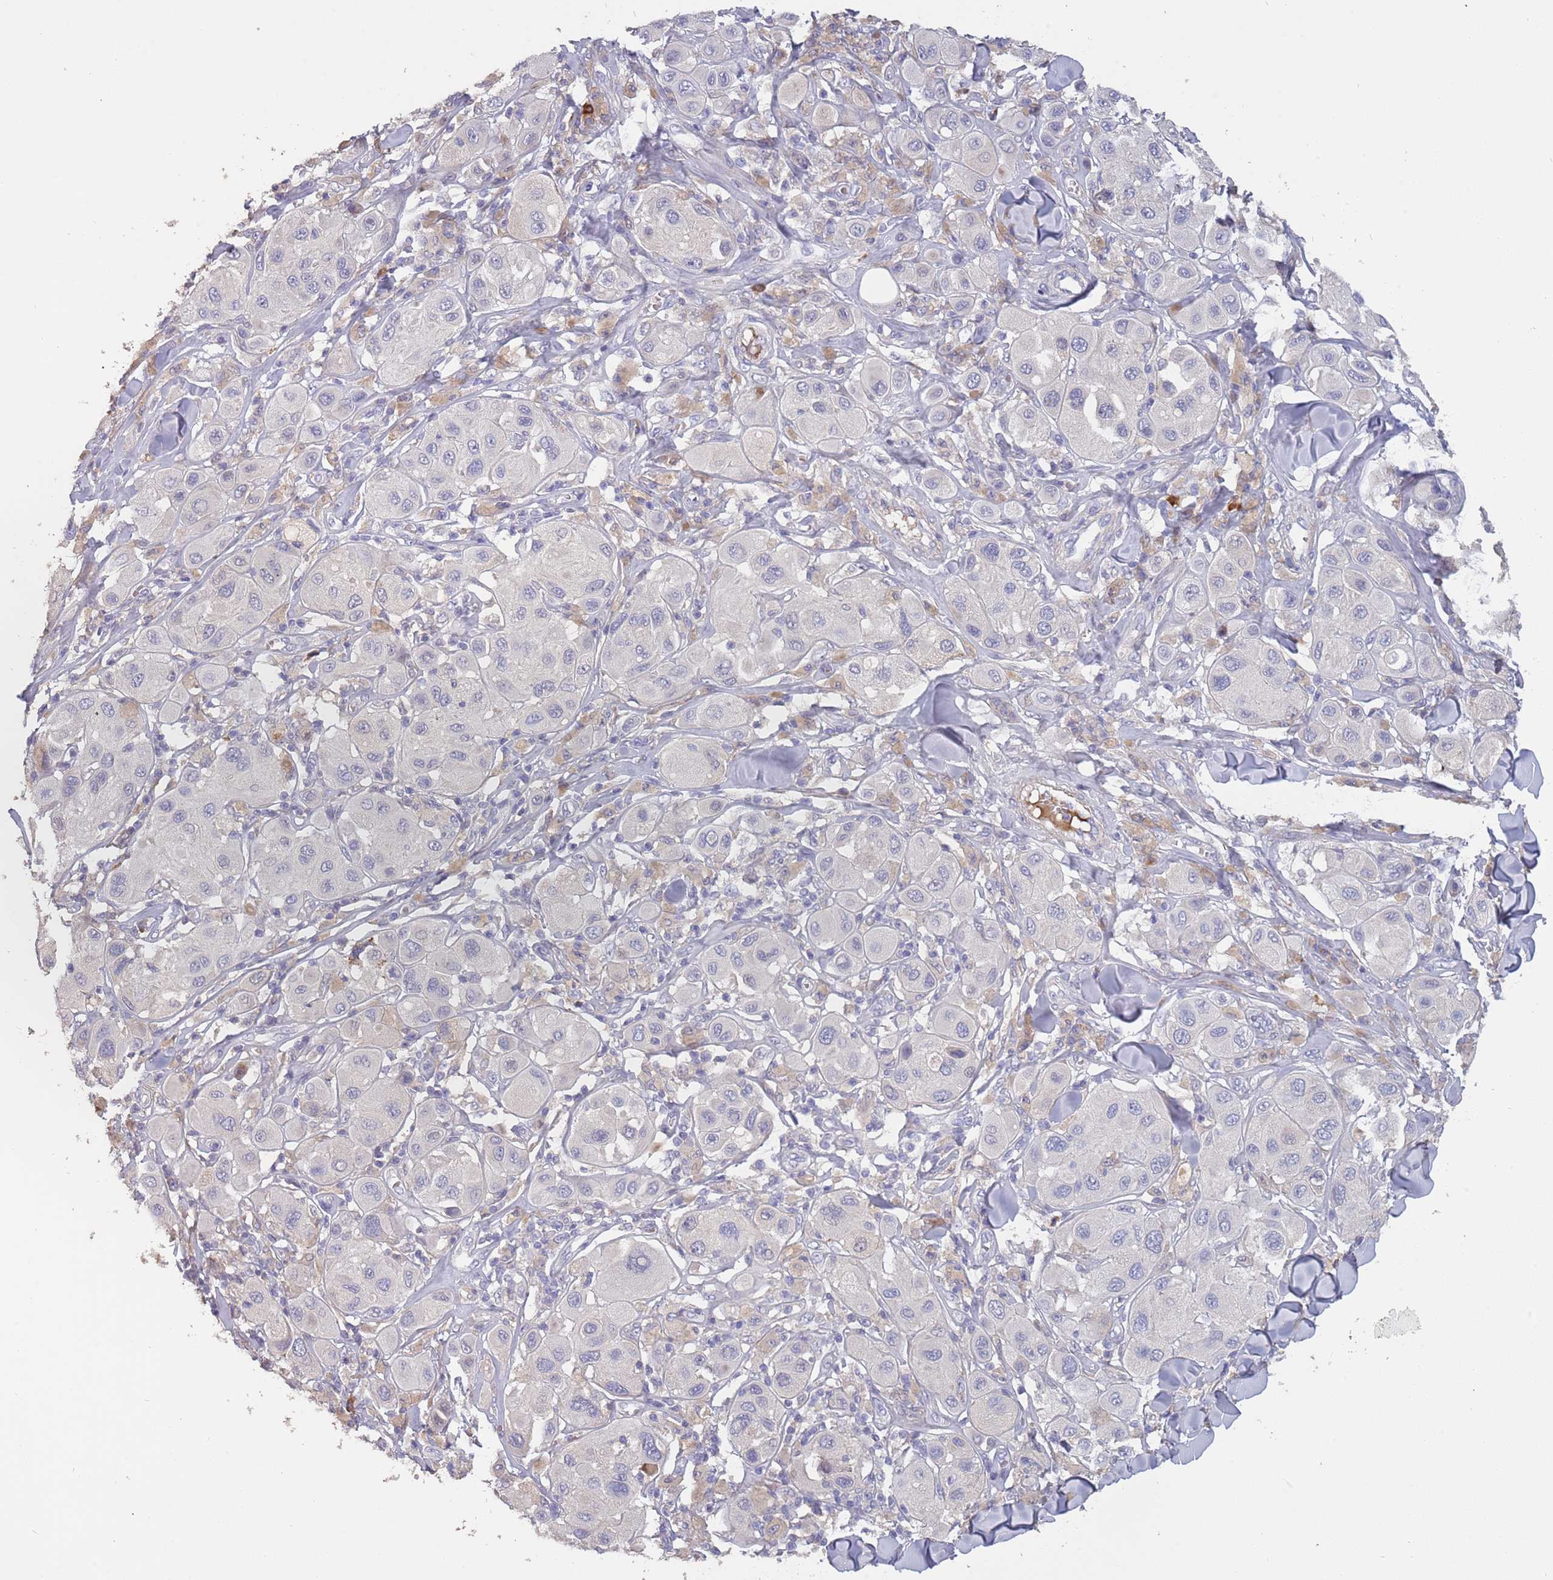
{"staining": {"intensity": "negative", "quantity": "none", "location": "none"}, "tissue": "melanoma", "cell_type": "Tumor cells", "image_type": "cancer", "snomed": [{"axis": "morphology", "description": "Malignant melanoma, Metastatic site"}, {"axis": "topography", "description": "Skin"}], "caption": "DAB immunohistochemical staining of human melanoma demonstrates no significant positivity in tumor cells.", "gene": "SUSD1", "patient": {"sex": "male", "age": 41}}